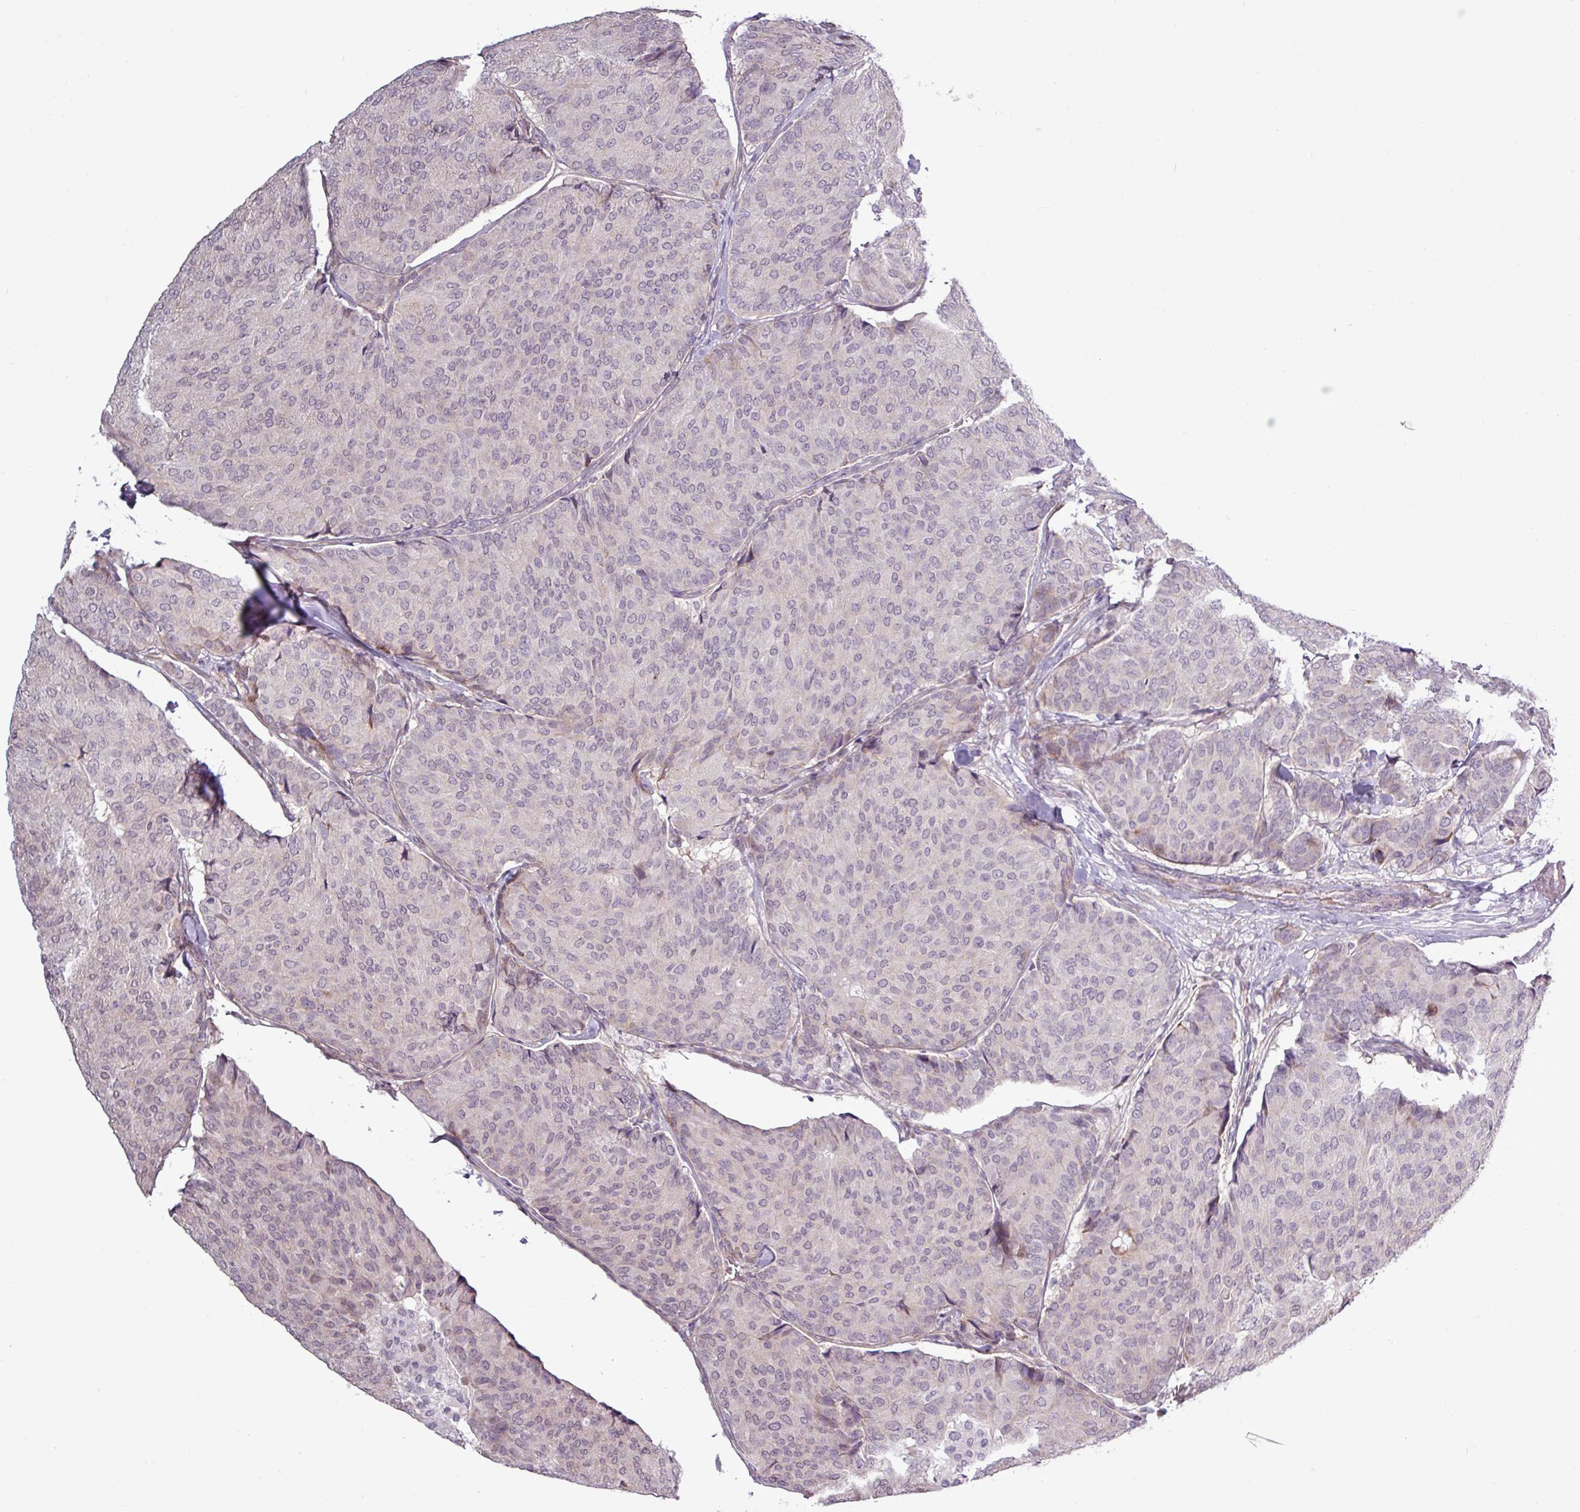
{"staining": {"intensity": "negative", "quantity": "none", "location": "none"}, "tissue": "breast cancer", "cell_type": "Tumor cells", "image_type": "cancer", "snomed": [{"axis": "morphology", "description": "Duct carcinoma"}, {"axis": "topography", "description": "Breast"}], "caption": "An IHC micrograph of breast cancer is shown. There is no staining in tumor cells of breast cancer.", "gene": "GPT2", "patient": {"sex": "female", "age": 75}}